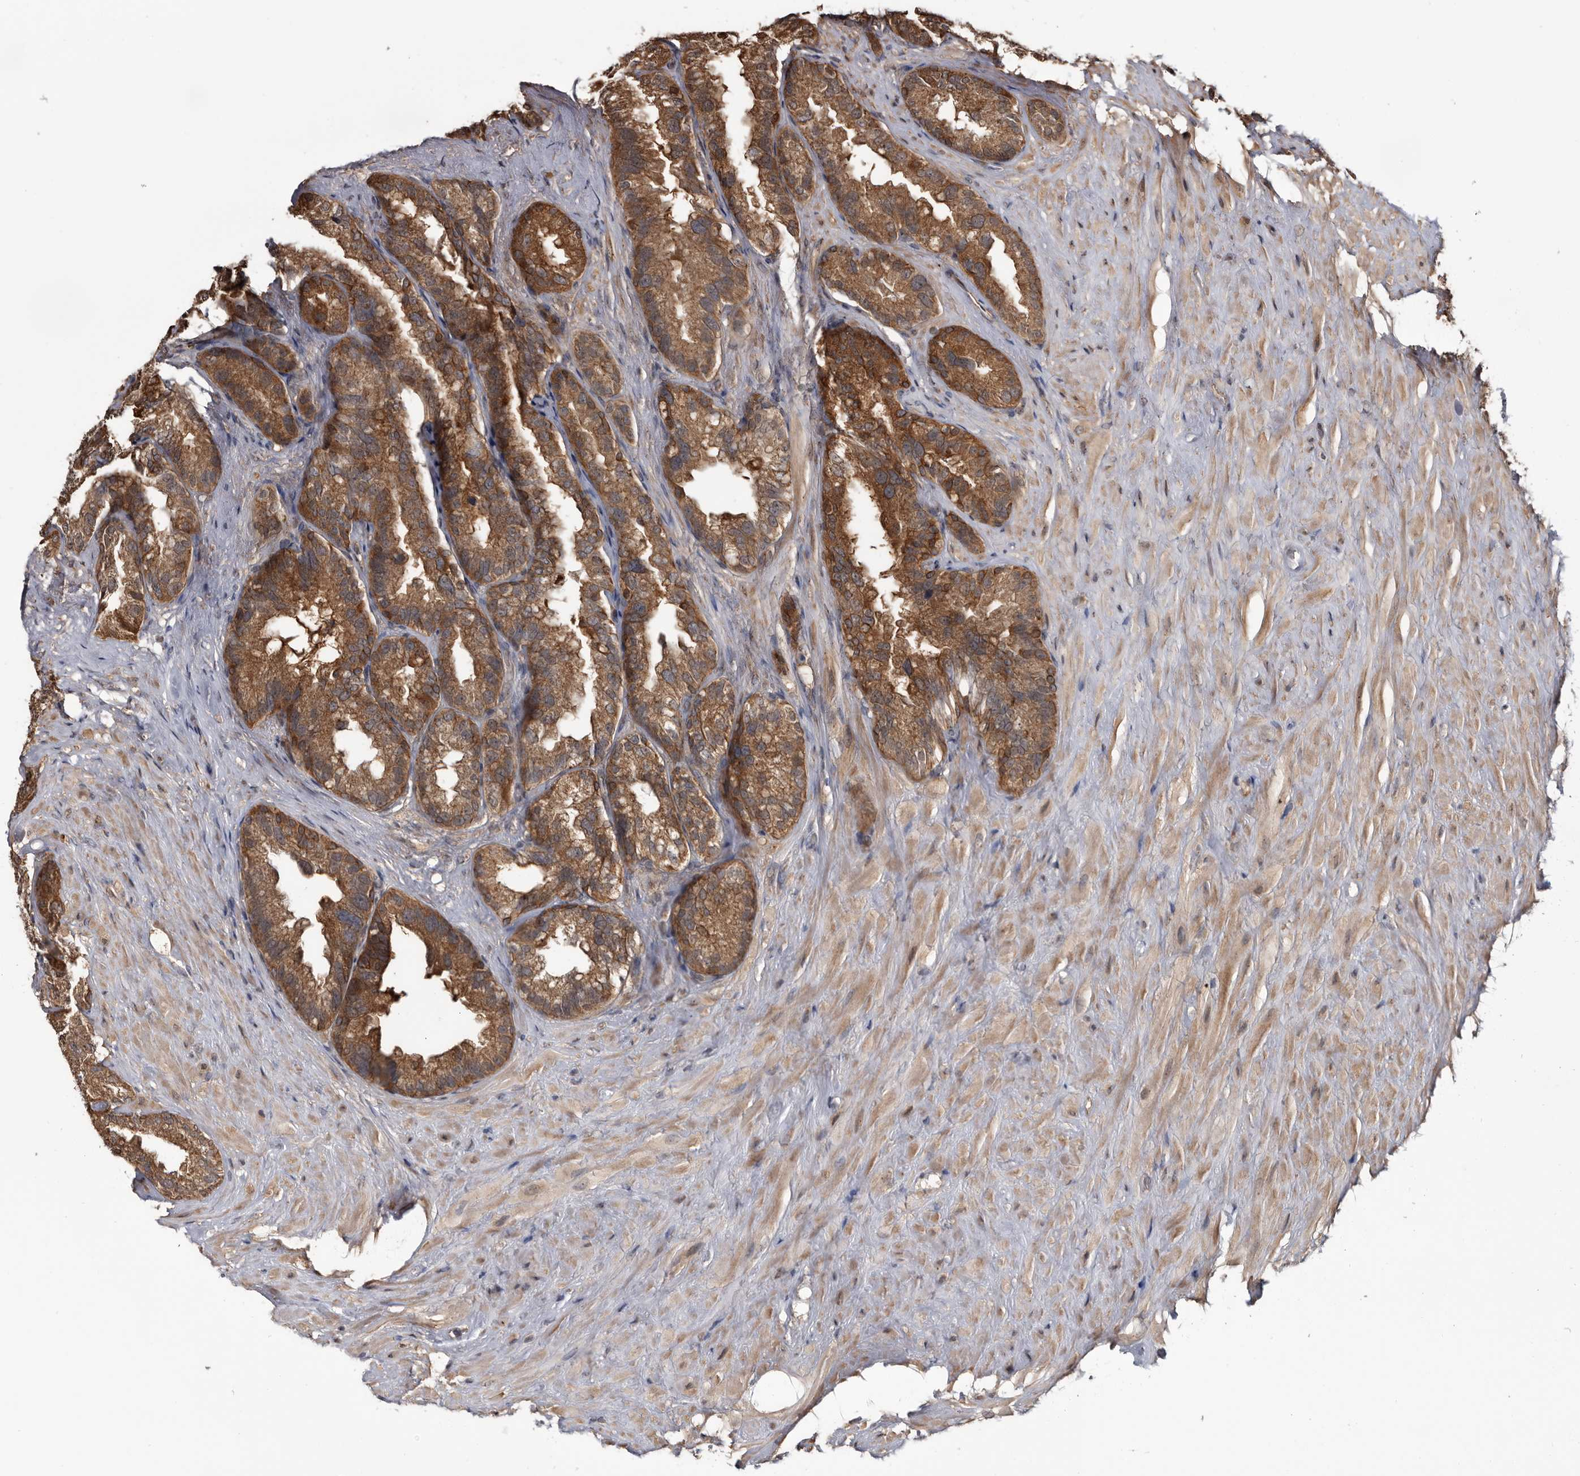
{"staining": {"intensity": "strong", "quantity": ">75%", "location": "cytoplasmic/membranous"}, "tissue": "seminal vesicle", "cell_type": "Glandular cells", "image_type": "normal", "snomed": [{"axis": "morphology", "description": "Normal tissue, NOS"}, {"axis": "topography", "description": "Seminal veicle"}], "caption": "Immunohistochemistry (IHC) image of benign seminal vesicle: seminal vesicle stained using immunohistochemistry (IHC) shows high levels of strong protein expression localized specifically in the cytoplasmic/membranous of glandular cells, appearing as a cytoplasmic/membranous brown color.", "gene": "TTI2", "patient": {"sex": "male", "age": 80}}